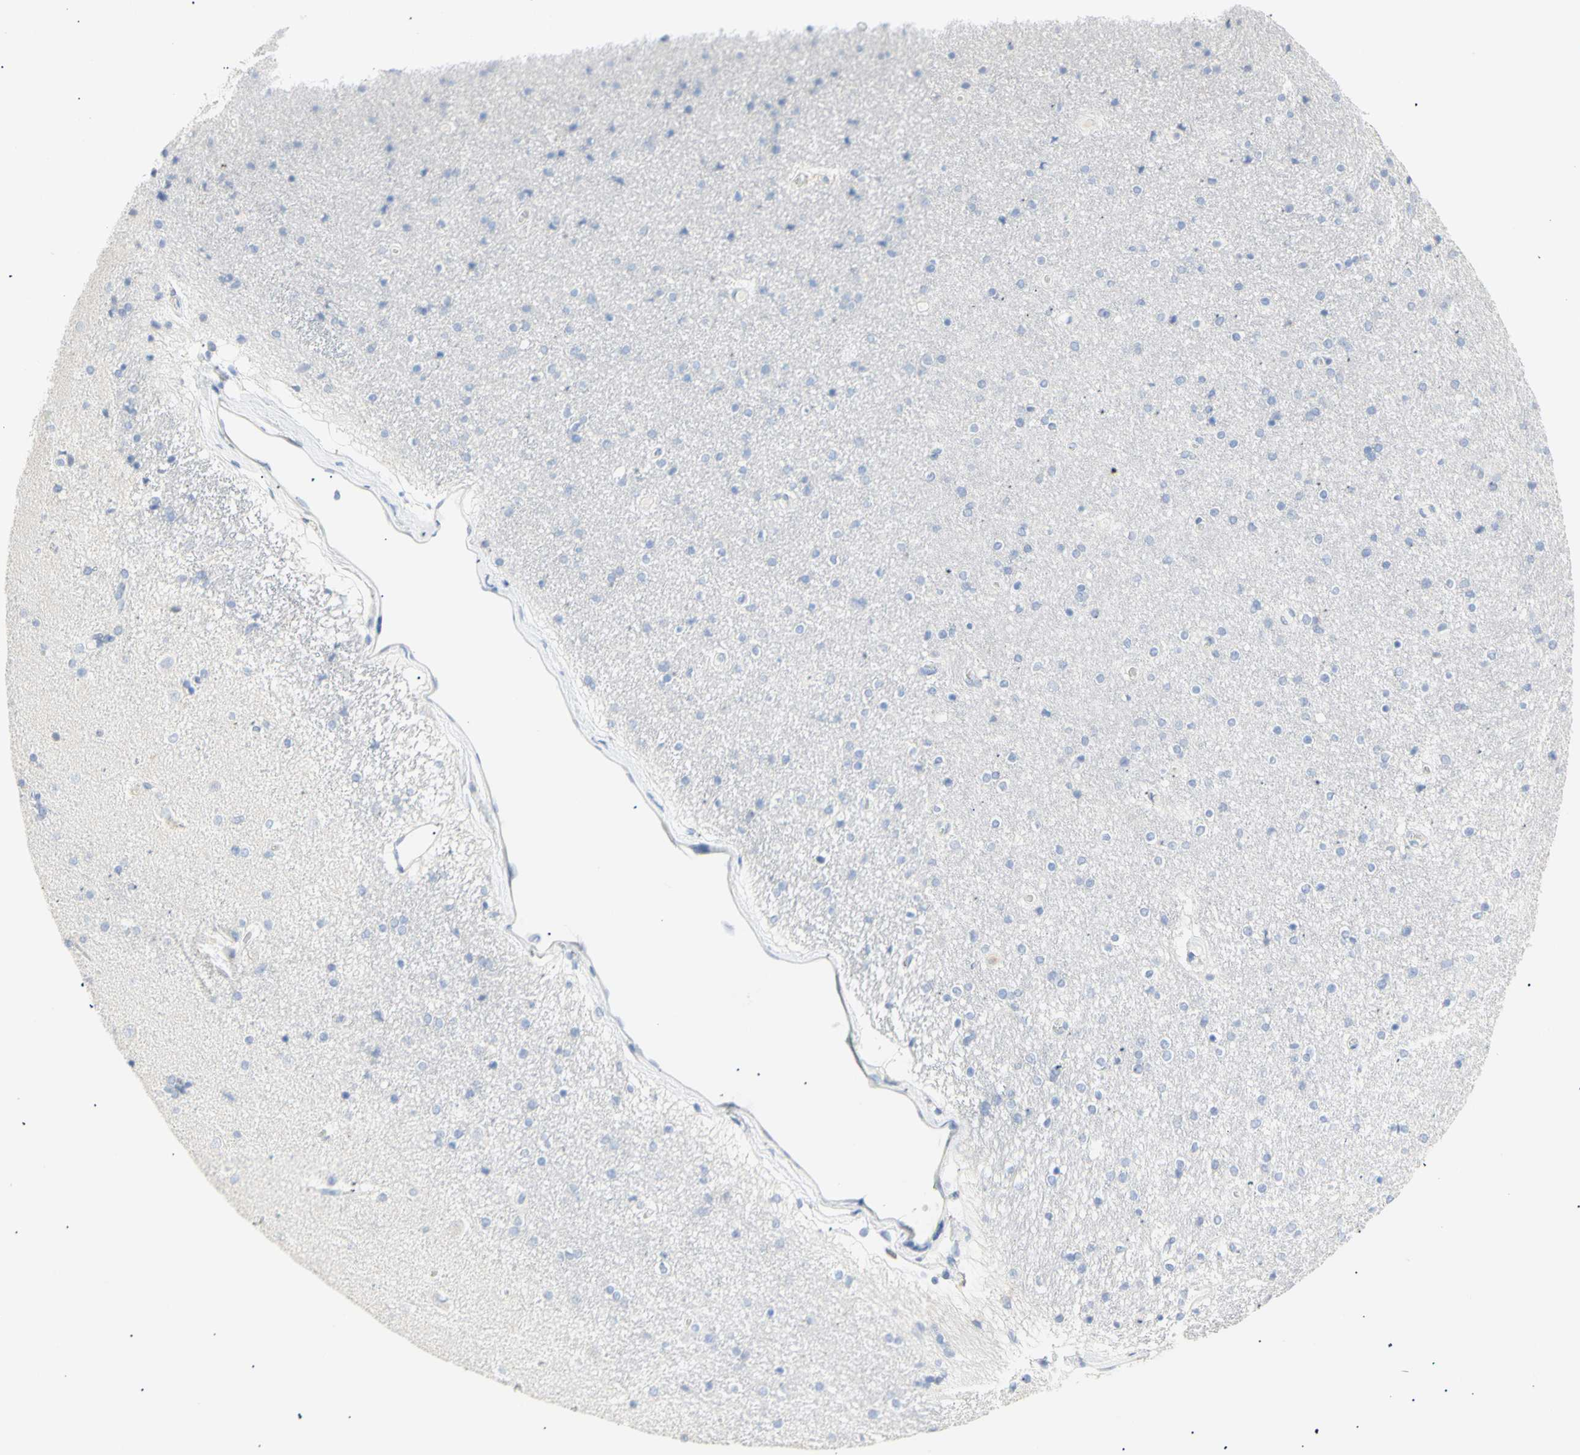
{"staining": {"intensity": "negative", "quantity": "none", "location": "none"}, "tissue": "caudate", "cell_type": "Glial cells", "image_type": "normal", "snomed": [{"axis": "morphology", "description": "Normal tissue, NOS"}, {"axis": "topography", "description": "Lateral ventricle wall"}], "caption": "This is a photomicrograph of IHC staining of benign caudate, which shows no positivity in glial cells.", "gene": "B4GALNT3", "patient": {"sex": "female", "age": 54}}